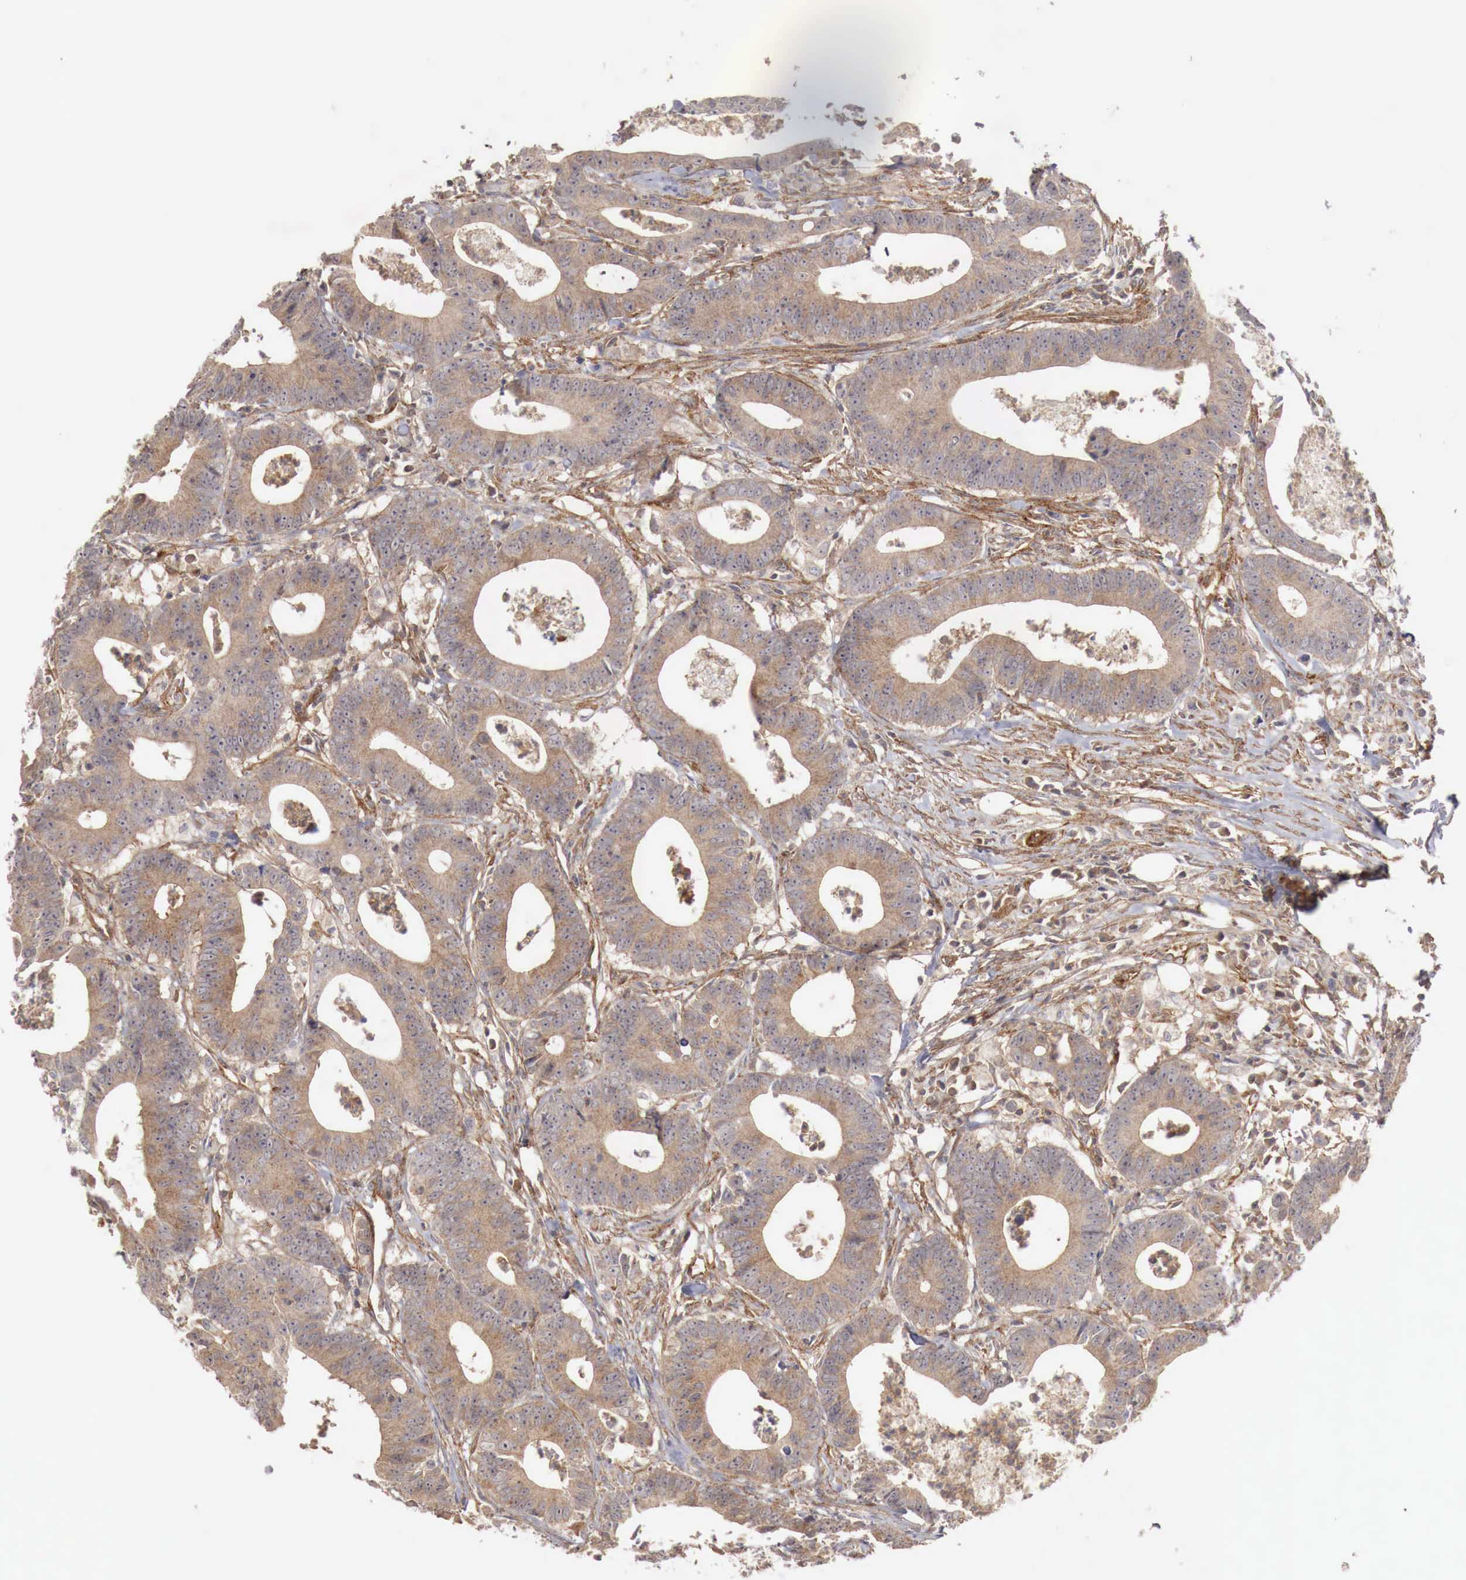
{"staining": {"intensity": "weak", "quantity": ">75%", "location": "cytoplasmic/membranous"}, "tissue": "colorectal cancer", "cell_type": "Tumor cells", "image_type": "cancer", "snomed": [{"axis": "morphology", "description": "Adenocarcinoma, NOS"}, {"axis": "topography", "description": "Colon"}], "caption": "The photomicrograph displays a brown stain indicating the presence of a protein in the cytoplasmic/membranous of tumor cells in colorectal cancer (adenocarcinoma).", "gene": "ARMCX4", "patient": {"sex": "male", "age": 55}}